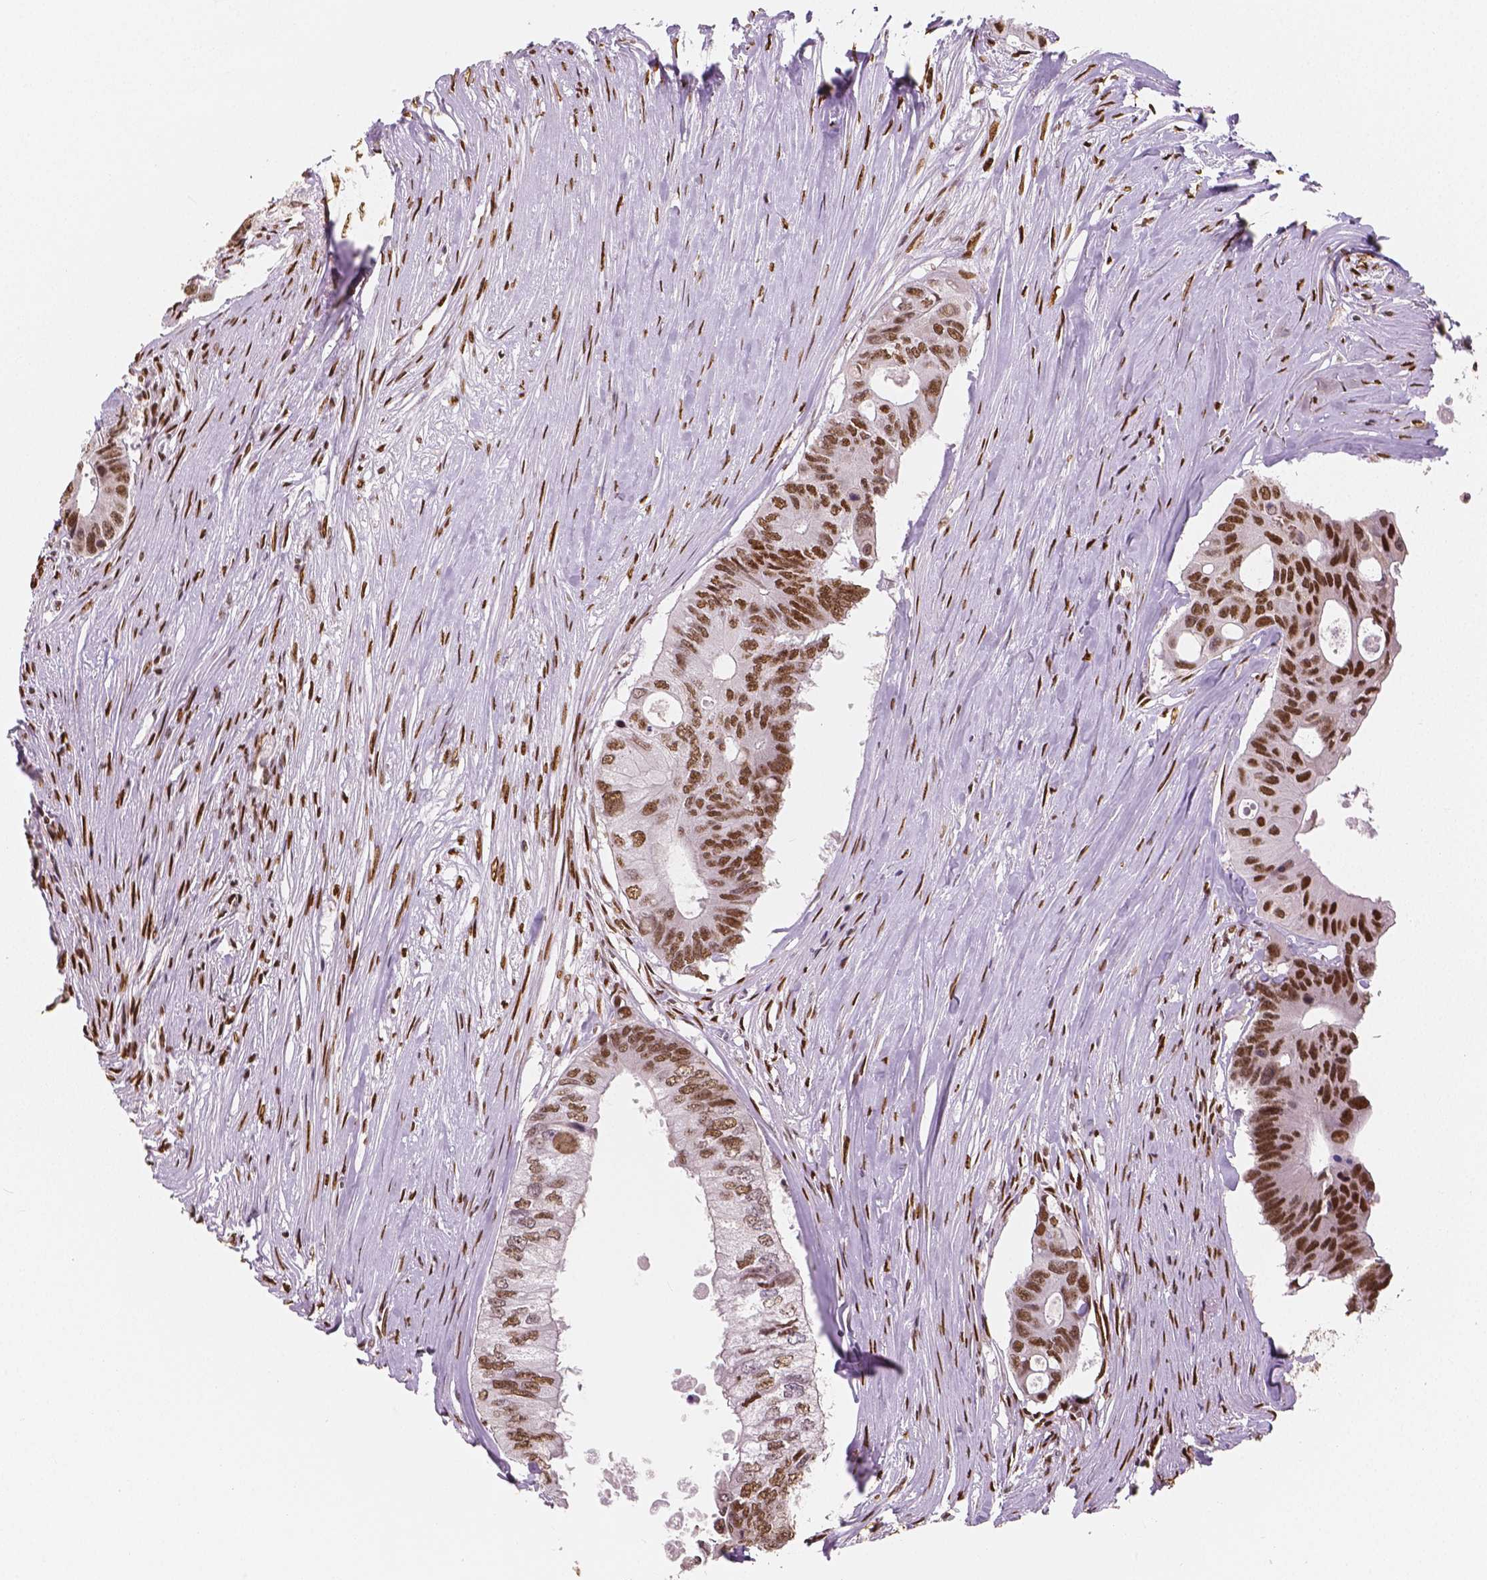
{"staining": {"intensity": "moderate", "quantity": ">75%", "location": "nuclear"}, "tissue": "colorectal cancer", "cell_type": "Tumor cells", "image_type": "cancer", "snomed": [{"axis": "morphology", "description": "Adenocarcinoma, NOS"}, {"axis": "topography", "description": "Colon"}], "caption": "Adenocarcinoma (colorectal) tissue reveals moderate nuclear positivity in approximately >75% of tumor cells The protein is shown in brown color, while the nuclei are stained blue.", "gene": "NUCKS1", "patient": {"sex": "male", "age": 71}}